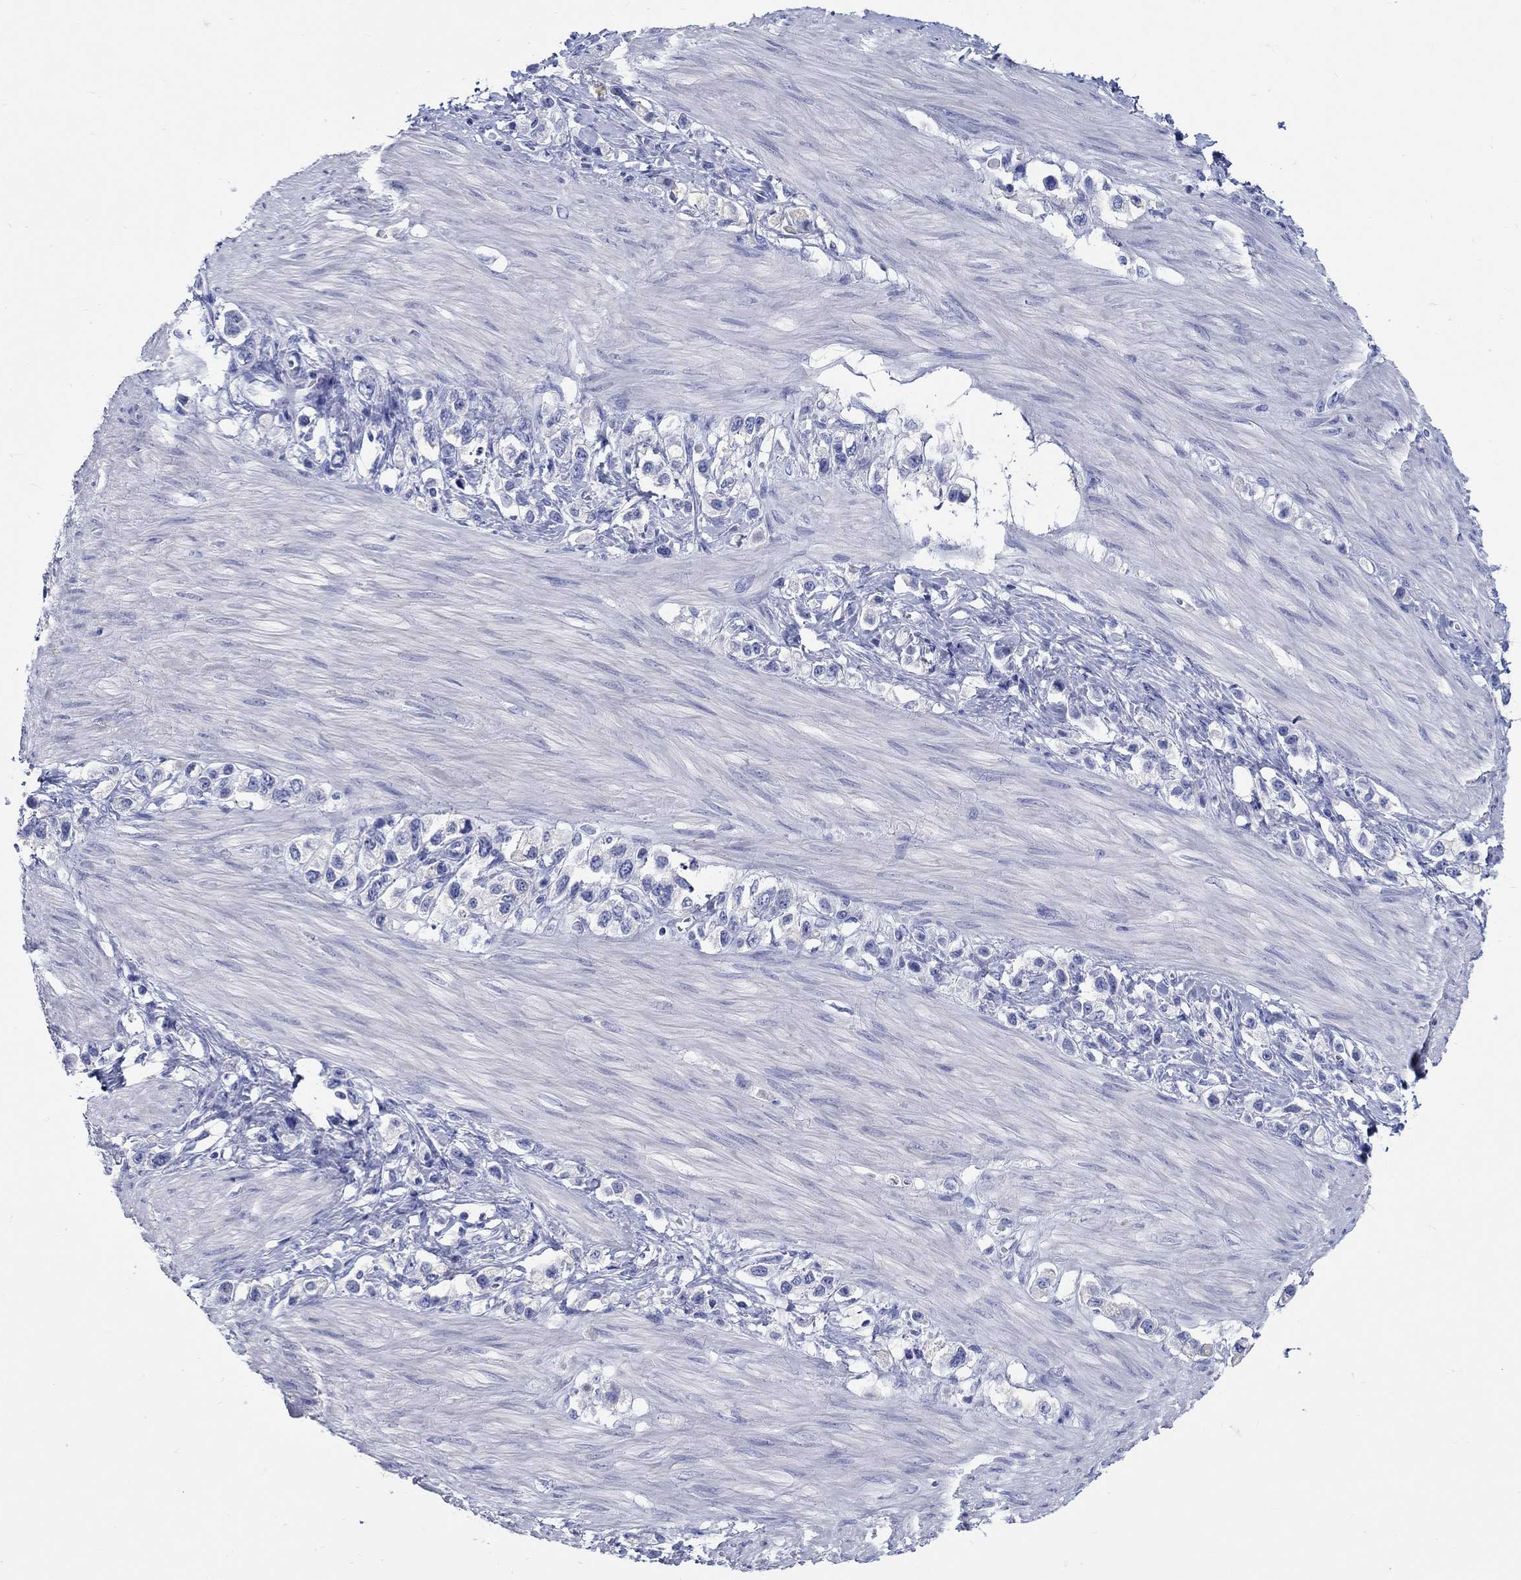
{"staining": {"intensity": "negative", "quantity": "none", "location": "none"}, "tissue": "stomach cancer", "cell_type": "Tumor cells", "image_type": "cancer", "snomed": [{"axis": "morphology", "description": "Normal tissue, NOS"}, {"axis": "morphology", "description": "Adenocarcinoma, NOS"}, {"axis": "morphology", "description": "Adenocarcinoma, High grade"}, {"axis": "topography", "description": "Stomach, upper"}, {"axis": "topography", "description": "Stomach"}], "caption": "Human stomach cancer stained for a protein using immunohistochemistry (IHC) displays no expression in tumor cells.", "gene": "FBXO2", "patient": {"sex": "female", "age": 65}}